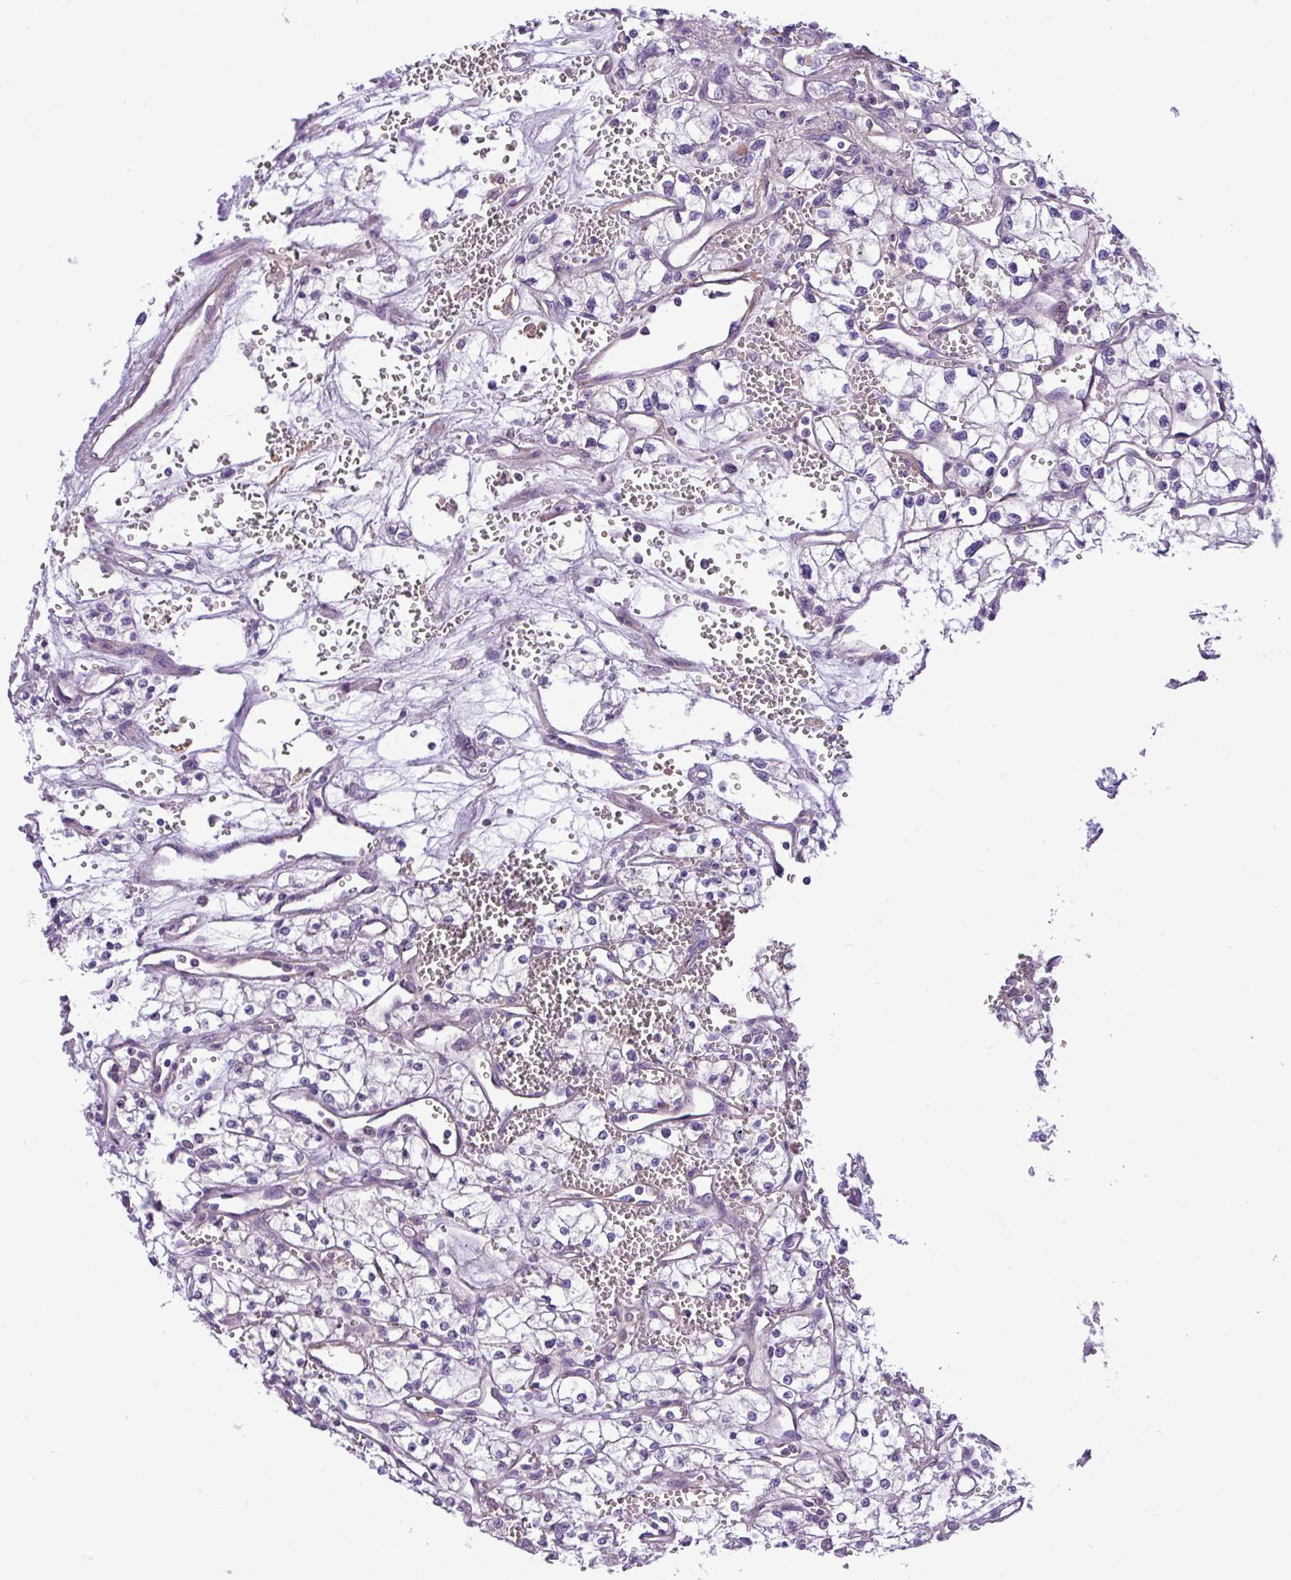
{"staining": {"intensity": "negative", "quantity": "none", "location": "none"}, "tissue": "renal cancer", "cell_type": "Tumor cells", "image_type": "cancer", "snomed": [{"axis": "morphology", "description": "Adenocarcinoma, NOS"}, {"axis": "topography", "description": "Kidney"}], "caption": "IHC image of neoplastic tissue: human renal cancer stained with DAB (3,3'-diaminobenzidine) reveals no significant protein positivity in tumor cells.", "gene": "C11orf91", "patient": {"sex": "male", "age": 59}}